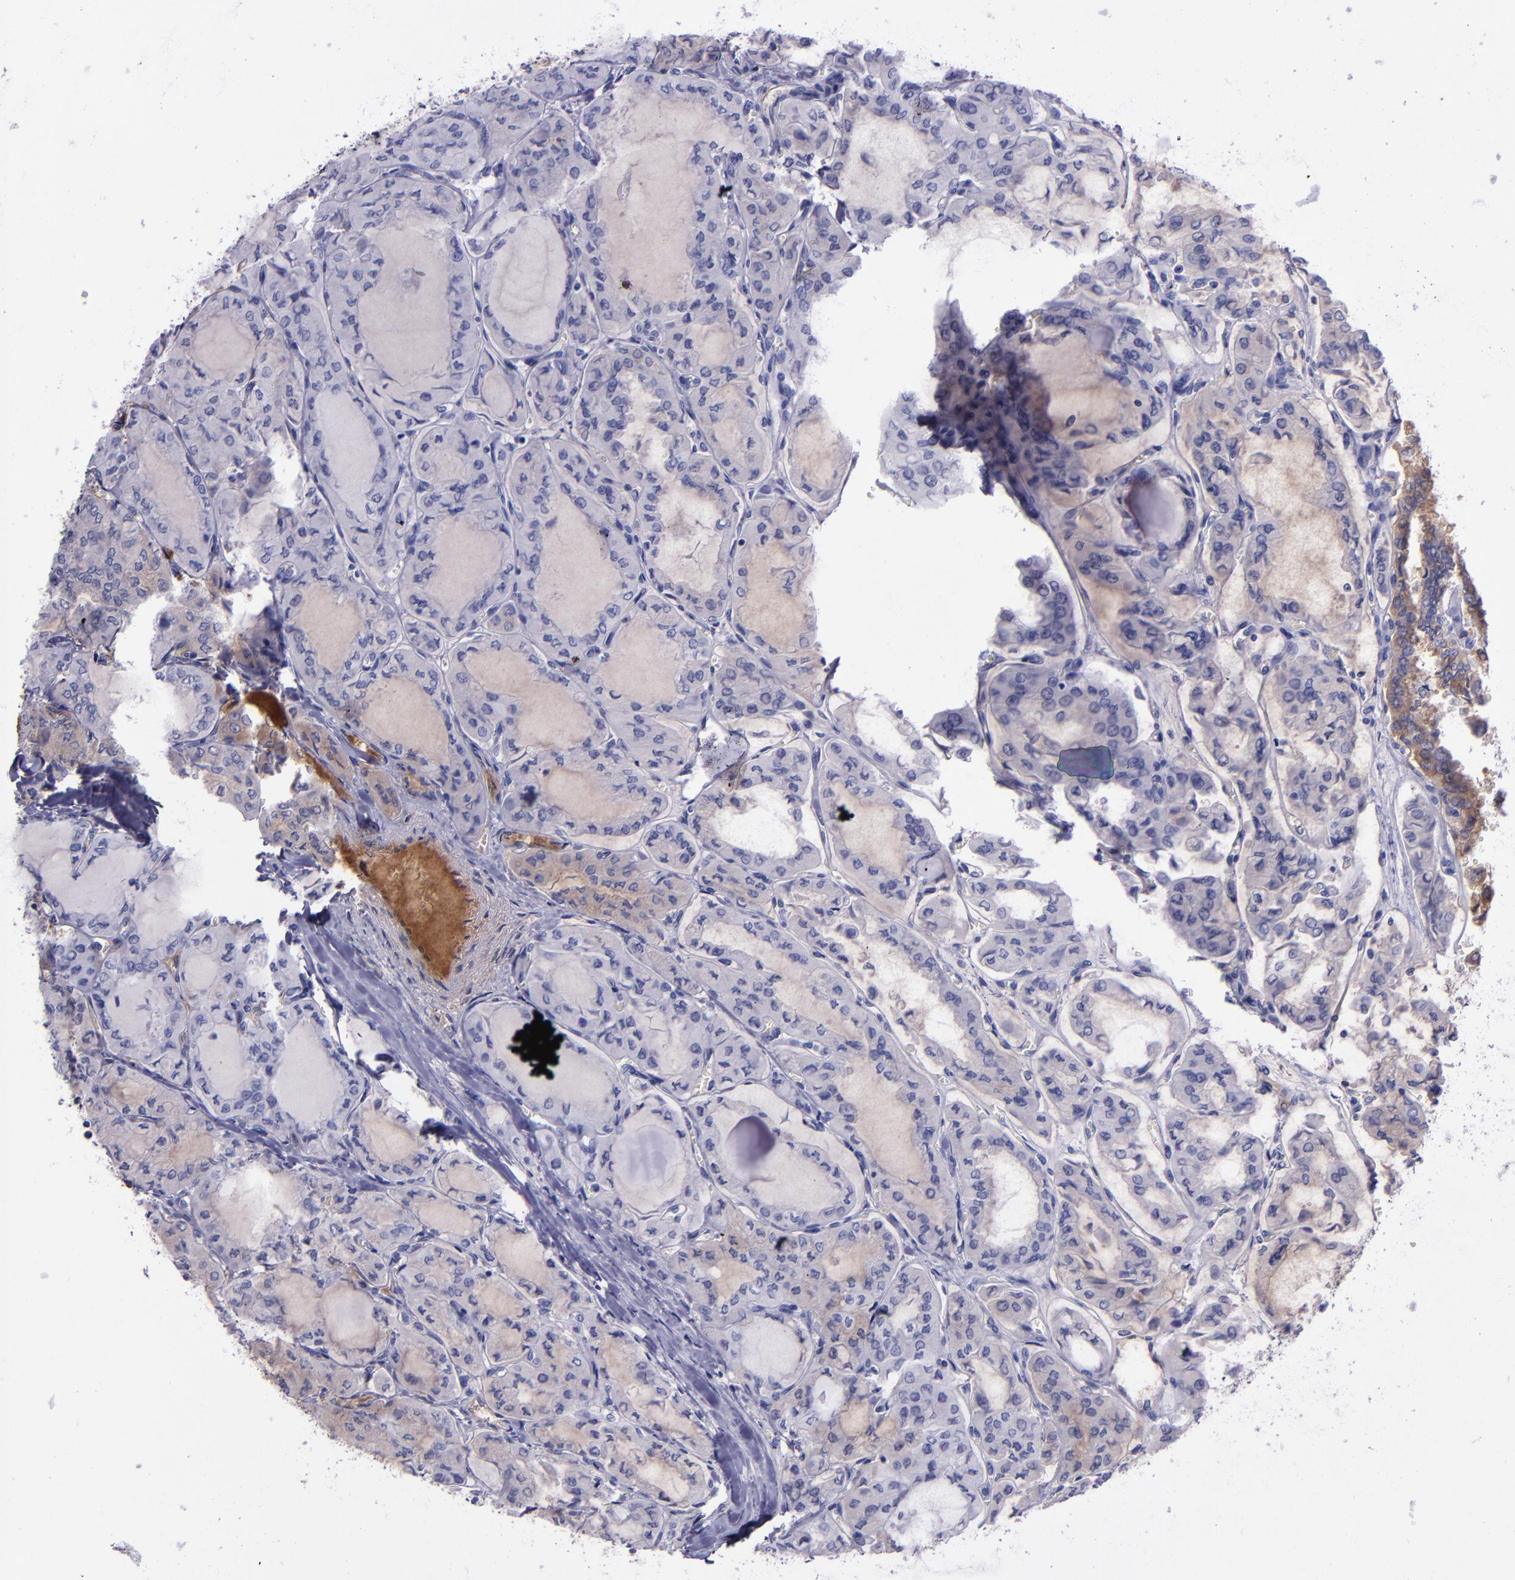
{"staining": {"intensity": "negative", "quantity": "none", "location": "none"}, "tissue": "thyroid cancer", "cell_type": "Tumor cells", "image_type": "cancer", "snomed": [{"axis": "morphology", "description": "Papillary adenocarcinoma, NOS"}, {"axis": "topography", "description": "Thyroid gland"}], "caption": "Immunohistochemistry of human thyroid cancer reveals no positivity in tumor cells.", "gene": "A2M", "patient": {"sex": "male", "age": 20}}